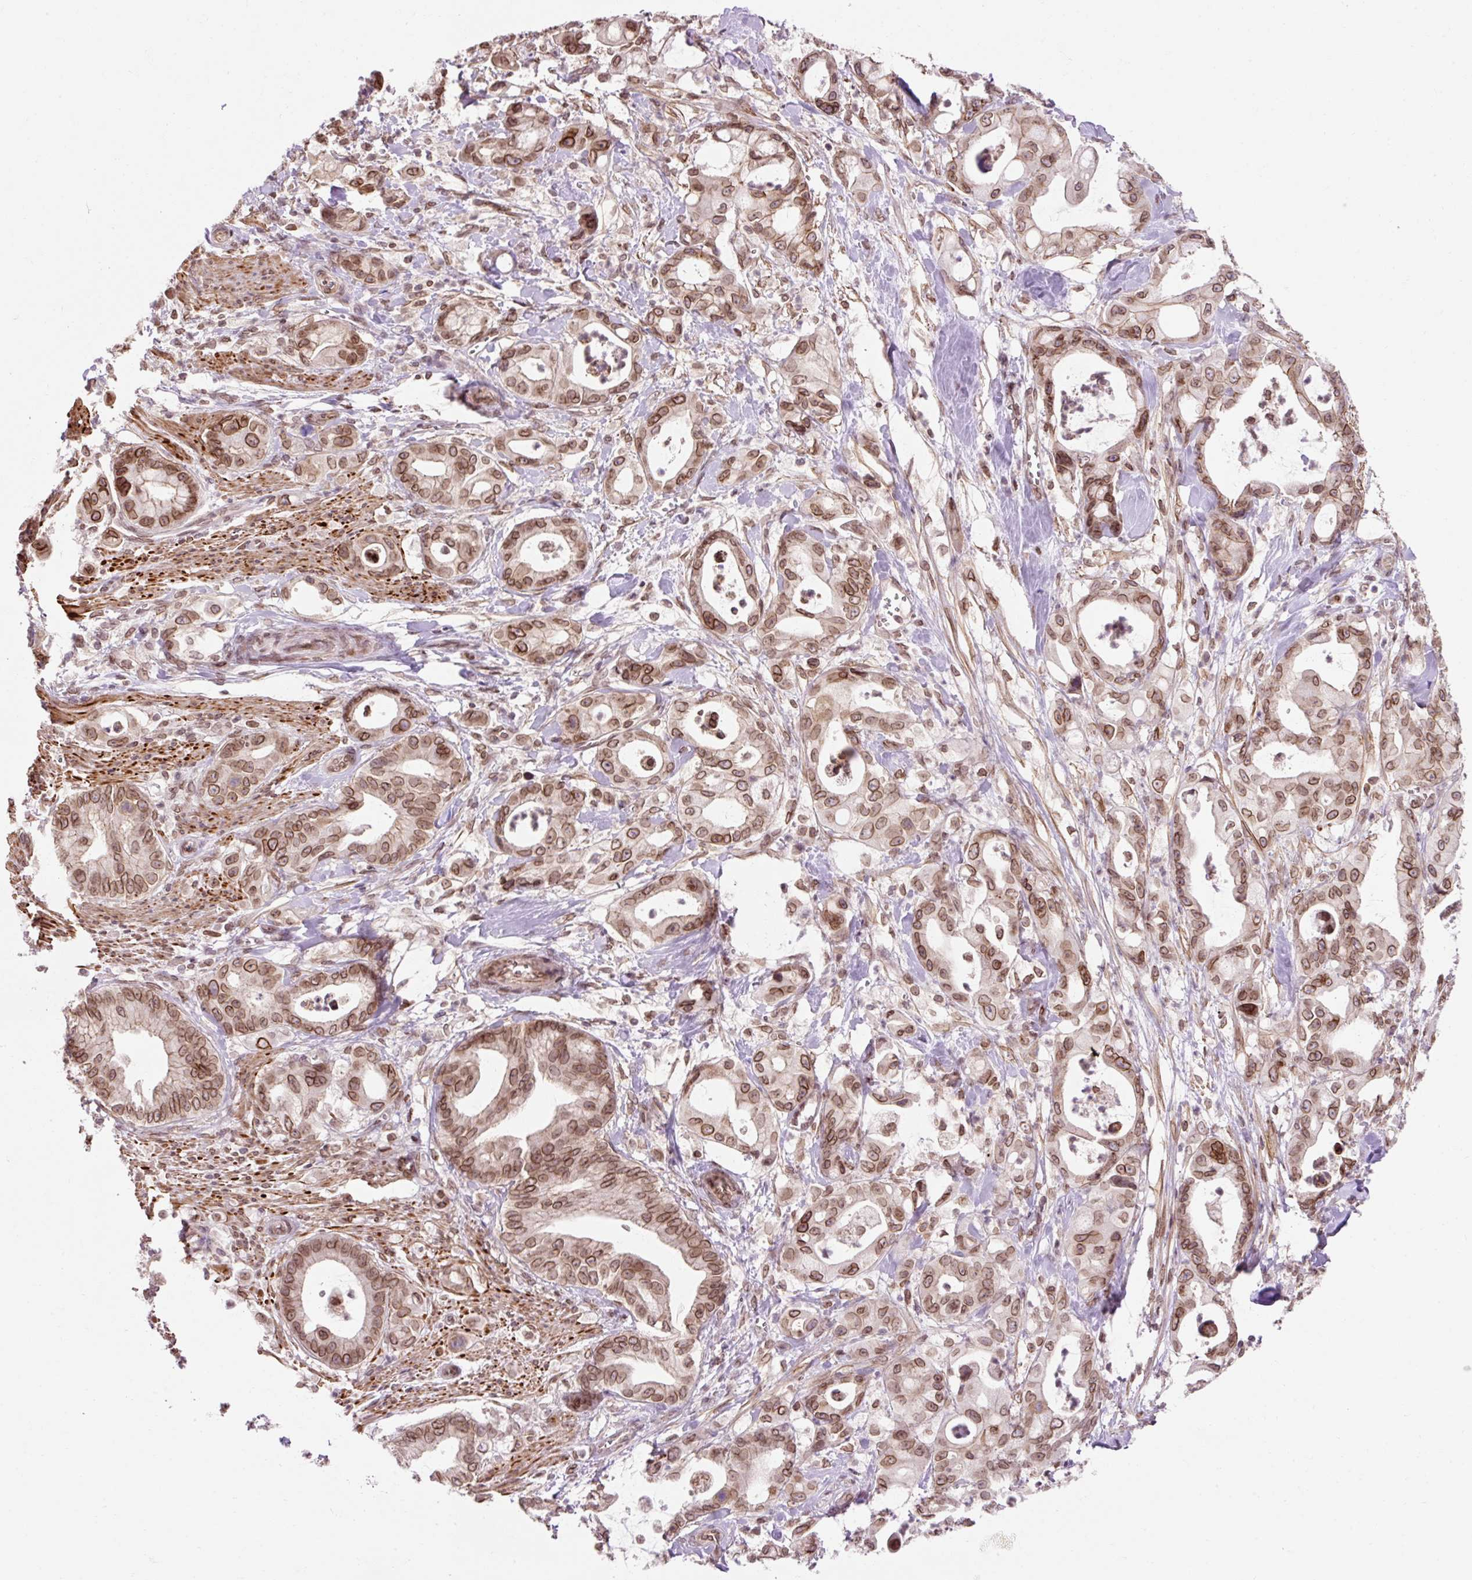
{"staining": {"intensity": "moderate", "quantity": ">75%", "location": "cytoplasmic/membranous,nuclear"}, "tissue": "pancreatic cancer", "cell_type": "Tumor cells", "image_type": "cancer", "snomed": [{"axis": "morphology", "description": "Adenocarcinoma, NOS"}, {"axis": "topography", "description": "Pancreas"}], "caption": "The histopathology image exhibits staining of pancreatic adenocarcinoma, revealing moderate cytoplasmic/membranous and nuclear protein staining (brown color) within tumor cells.", "gene": "ZNF610", "patient": {"sex": "male", "age": 68}}